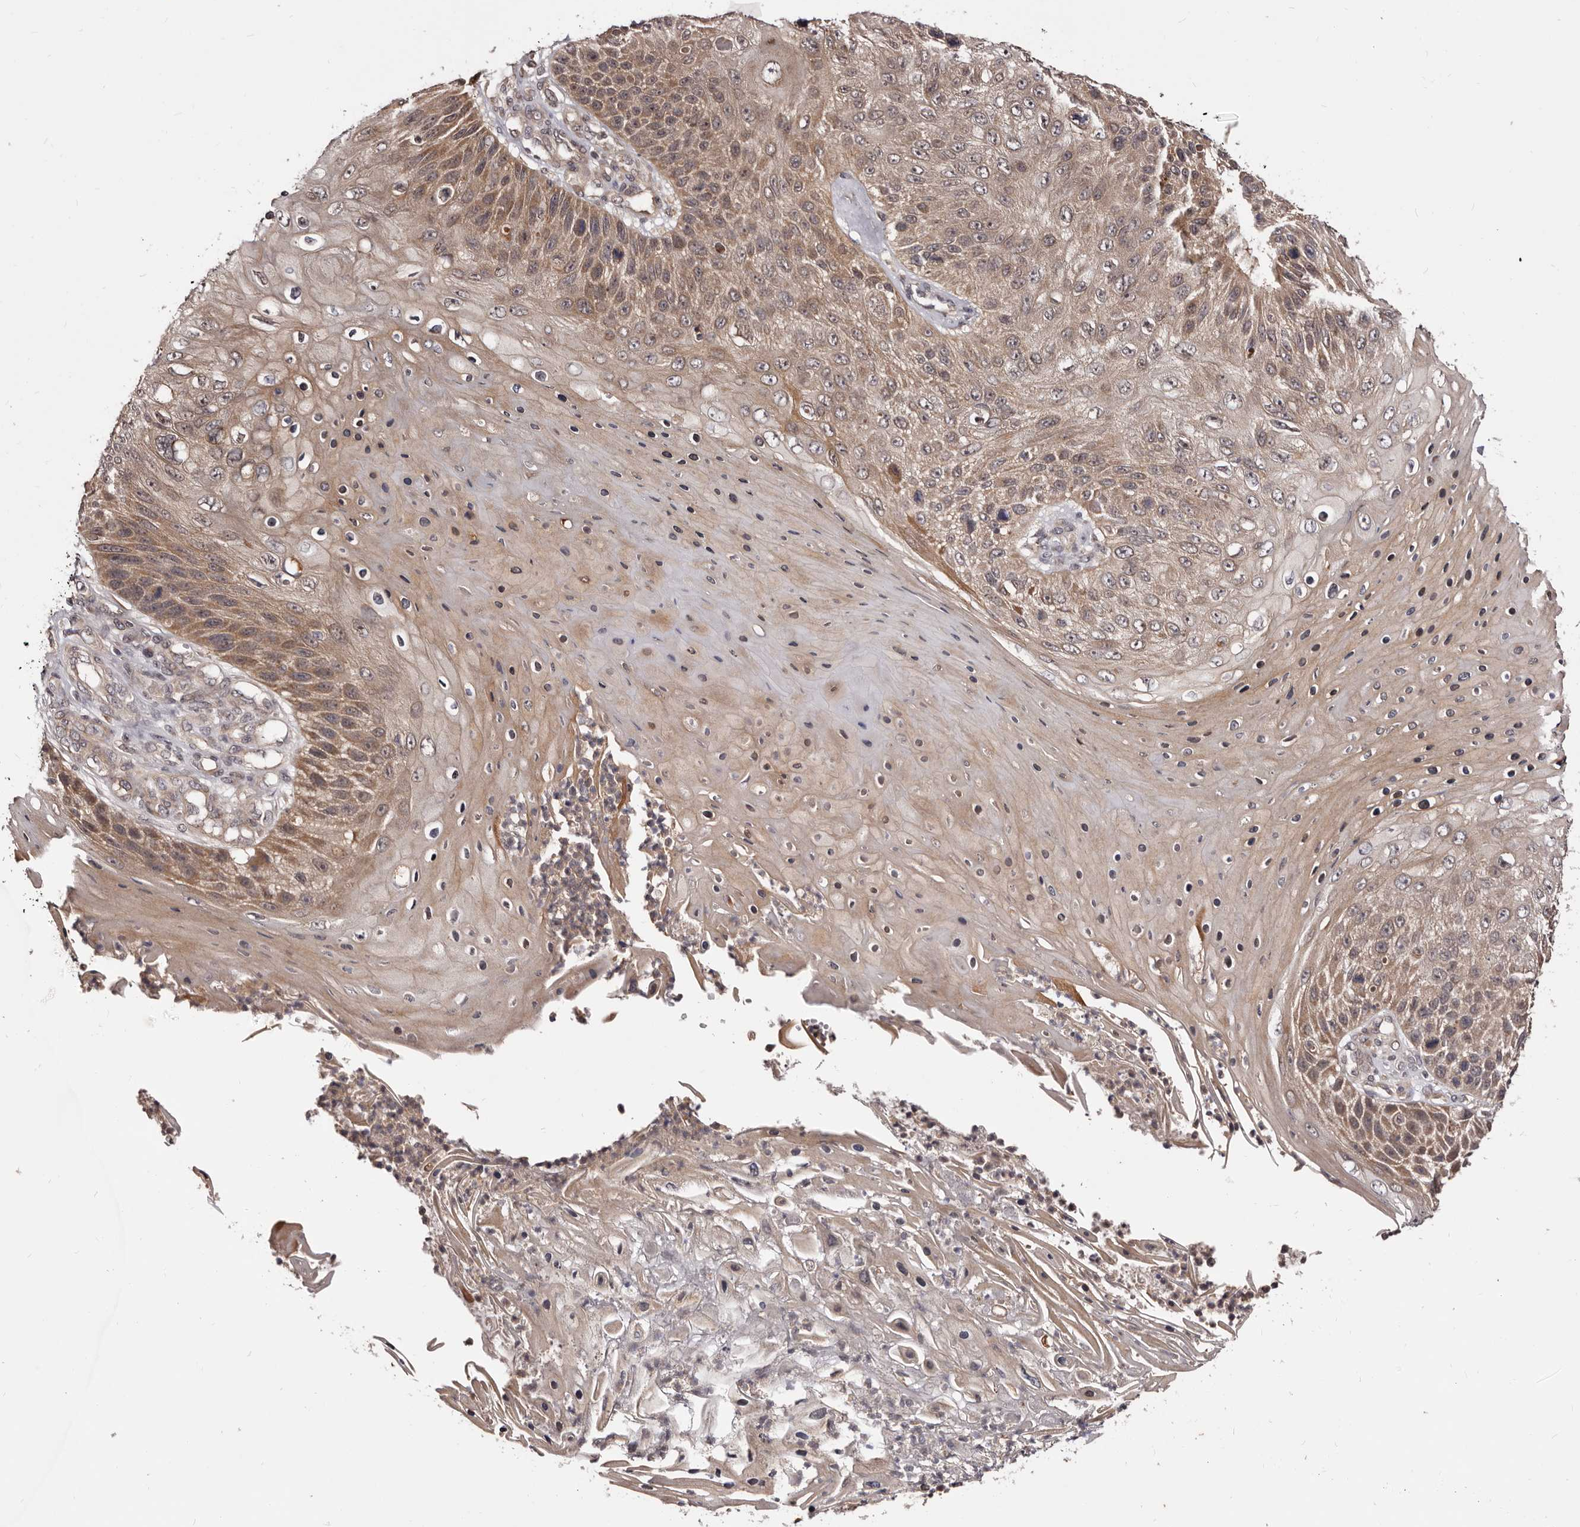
{"staining": {"intensity": "moderate", "quantity": ">75%", "location": "cytoplasmic/membranous"}, "tissue": "skin cancer", "cell_type": "Tumor cells", "image_type": "cancer", "snomed": [{"axis": "morphology", "description": "Squamous cell carcinoma, NOS"}, {"axis": "topography", "description": "Skin"}], "caption": "Approximately >75% of tumor cells in human squamous cell carcinoma (skin) show moderate cytoplasmic/membranous protein positivity as visualized by brown immunohistochemical staining.", "gene": "MDP1", "patient": {"sex": "female", "age": 88}}